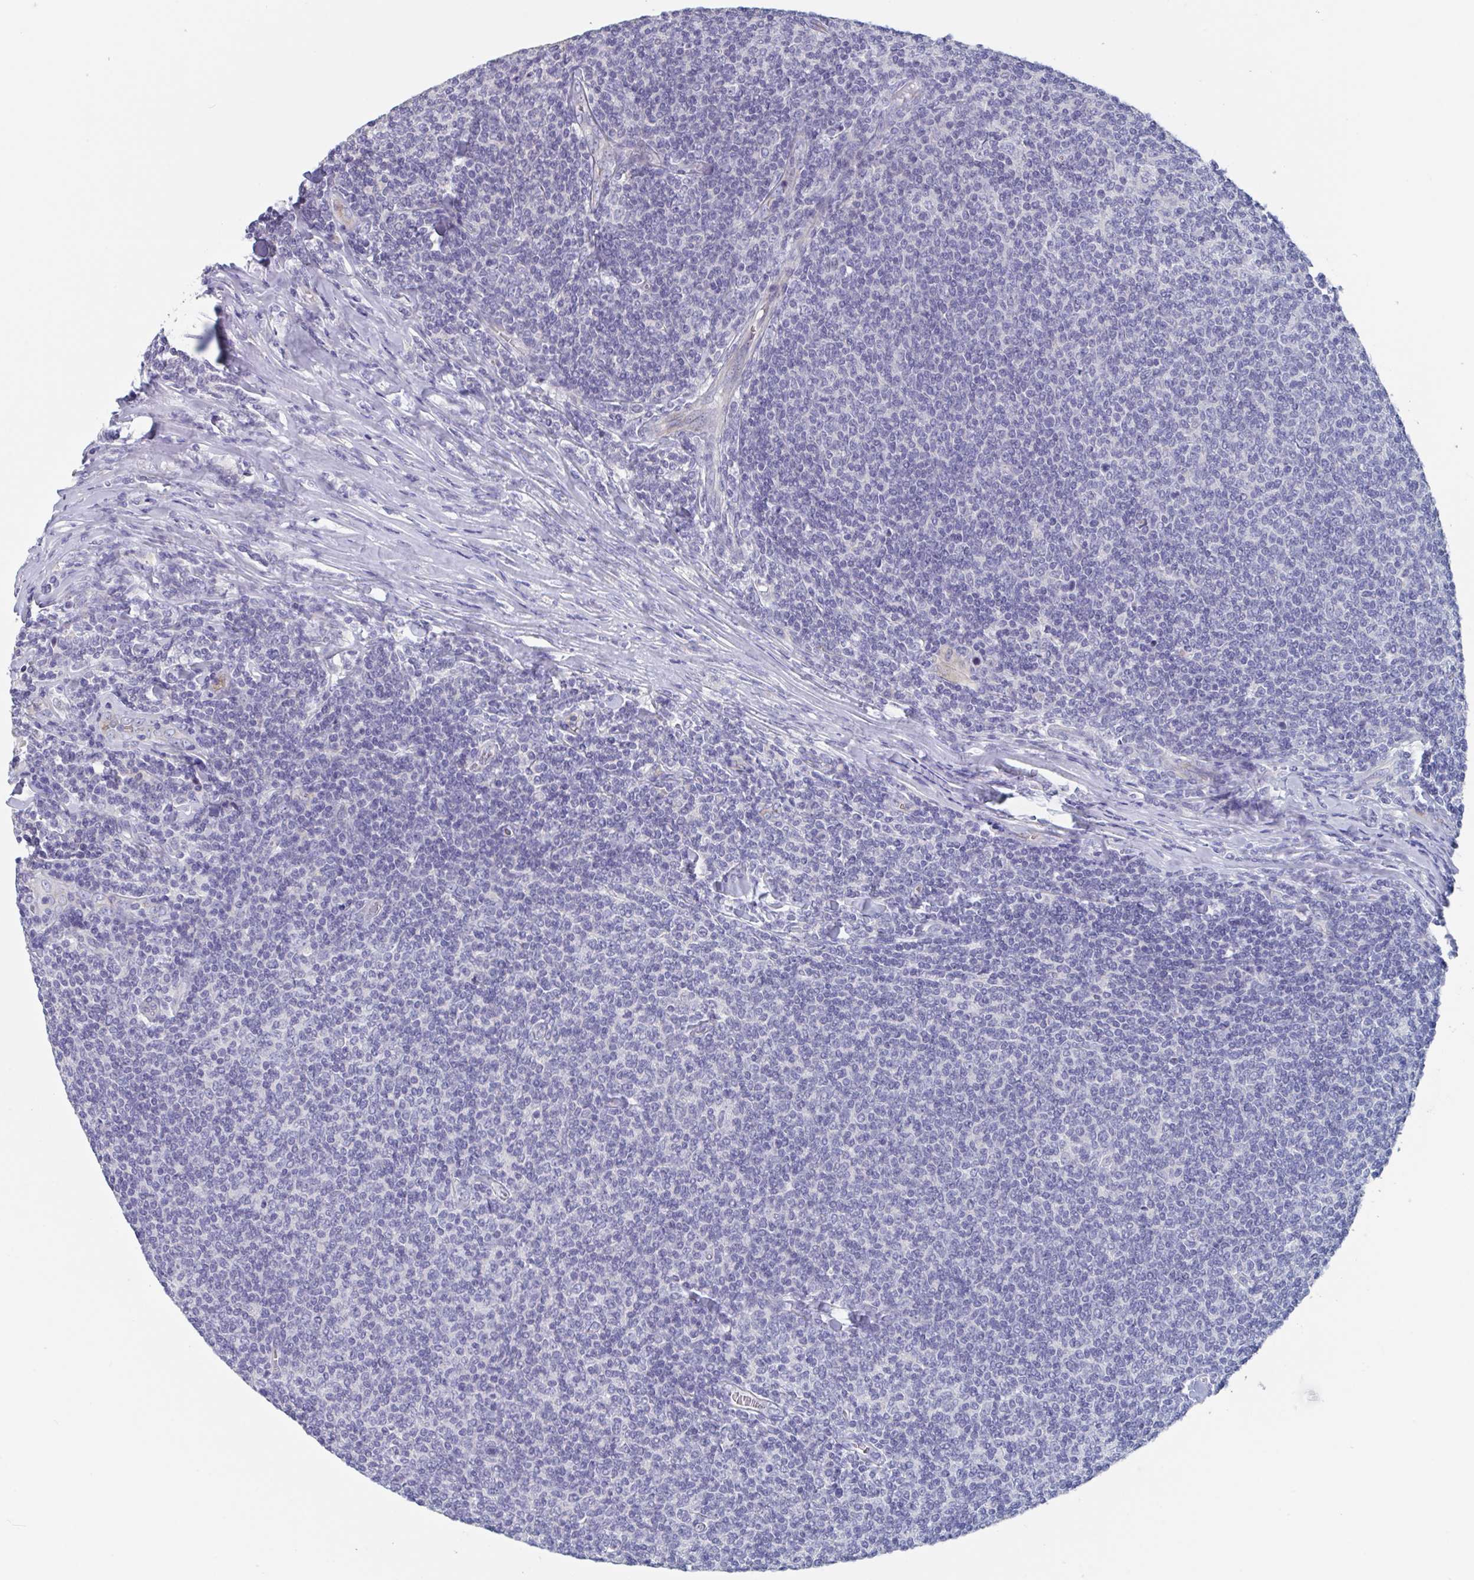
{"staining": {"intensity": "negative", "quantity": "none", "location": "none"}, "tissue": "lymphoma", "cell_type": "Tumor cells", "image_type": "cancer", "snomed": [{"axis": "morphology", "description": "Malignant lymphoma, non-Hodgkin's type, Low grade"}, {"axis": "topography", "description": "Lymph node"}], "caption": "This is an immunohistochemistry (IHC) photomicrograph of lymphoma. There is no staining in tumor cells.", "gene": "ABHD16A", "patient": {"sex": "male", "age": 52}}